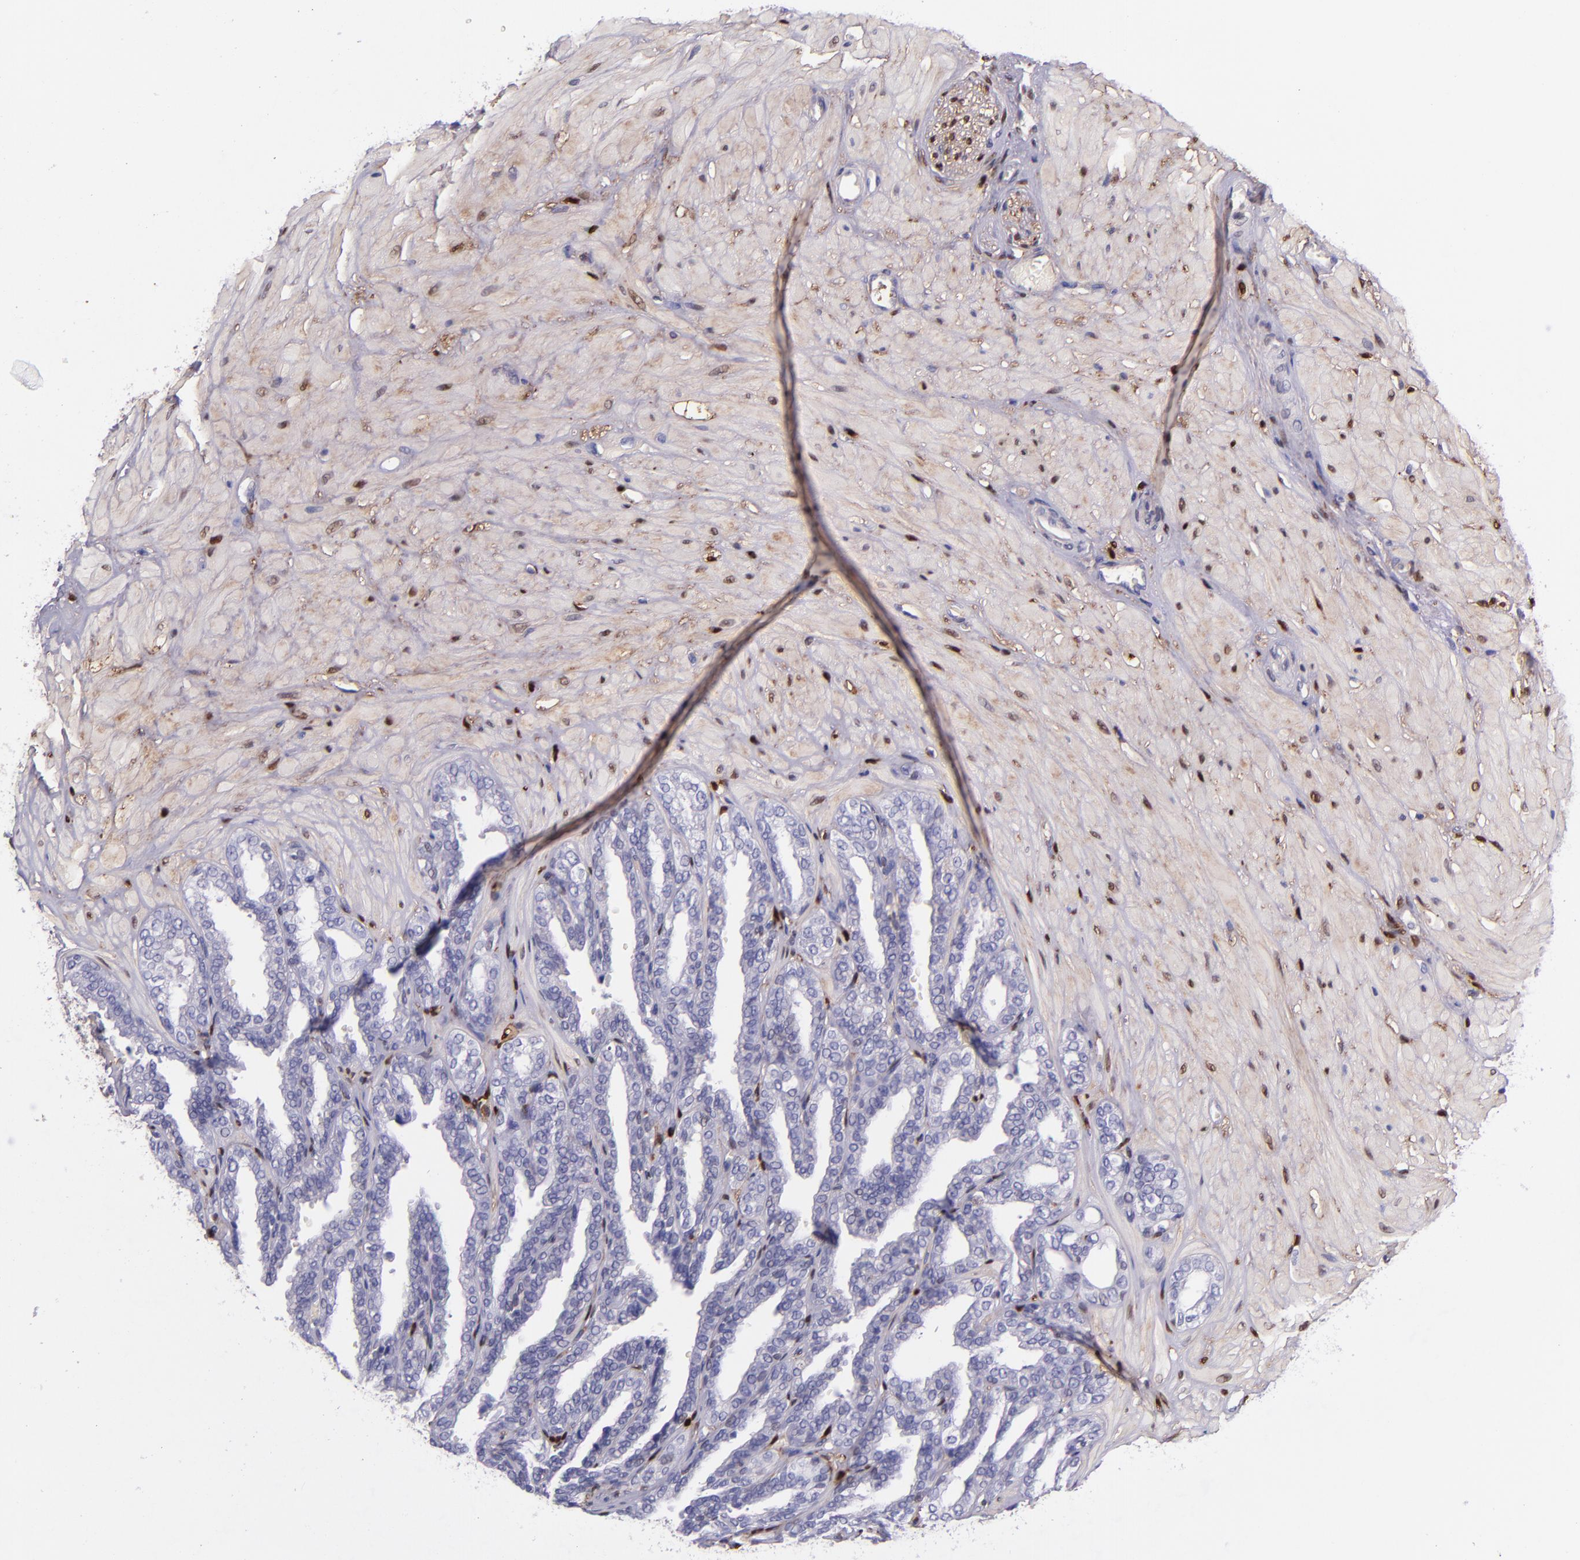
{"staining": {"intensity": "negative", "quantity": "none", "location": "none"}, "tissue": "seminal vesicle", "cell_type": "Glandular cells", "image_type": "normal", "snomed": [{"axis": "morphology", "description": "Normal tissue, NOS"}, {"axis": "topography", "description": "Seminal veicle"}], "caption": "IHC photomicrograph of unremarkable seminal vesicle: seminal vesicle stained with DAB displays no significant protein positivity in glandular cells.", "gene": "LGALS1", "patient": {"sex": "male", "age": 26}}